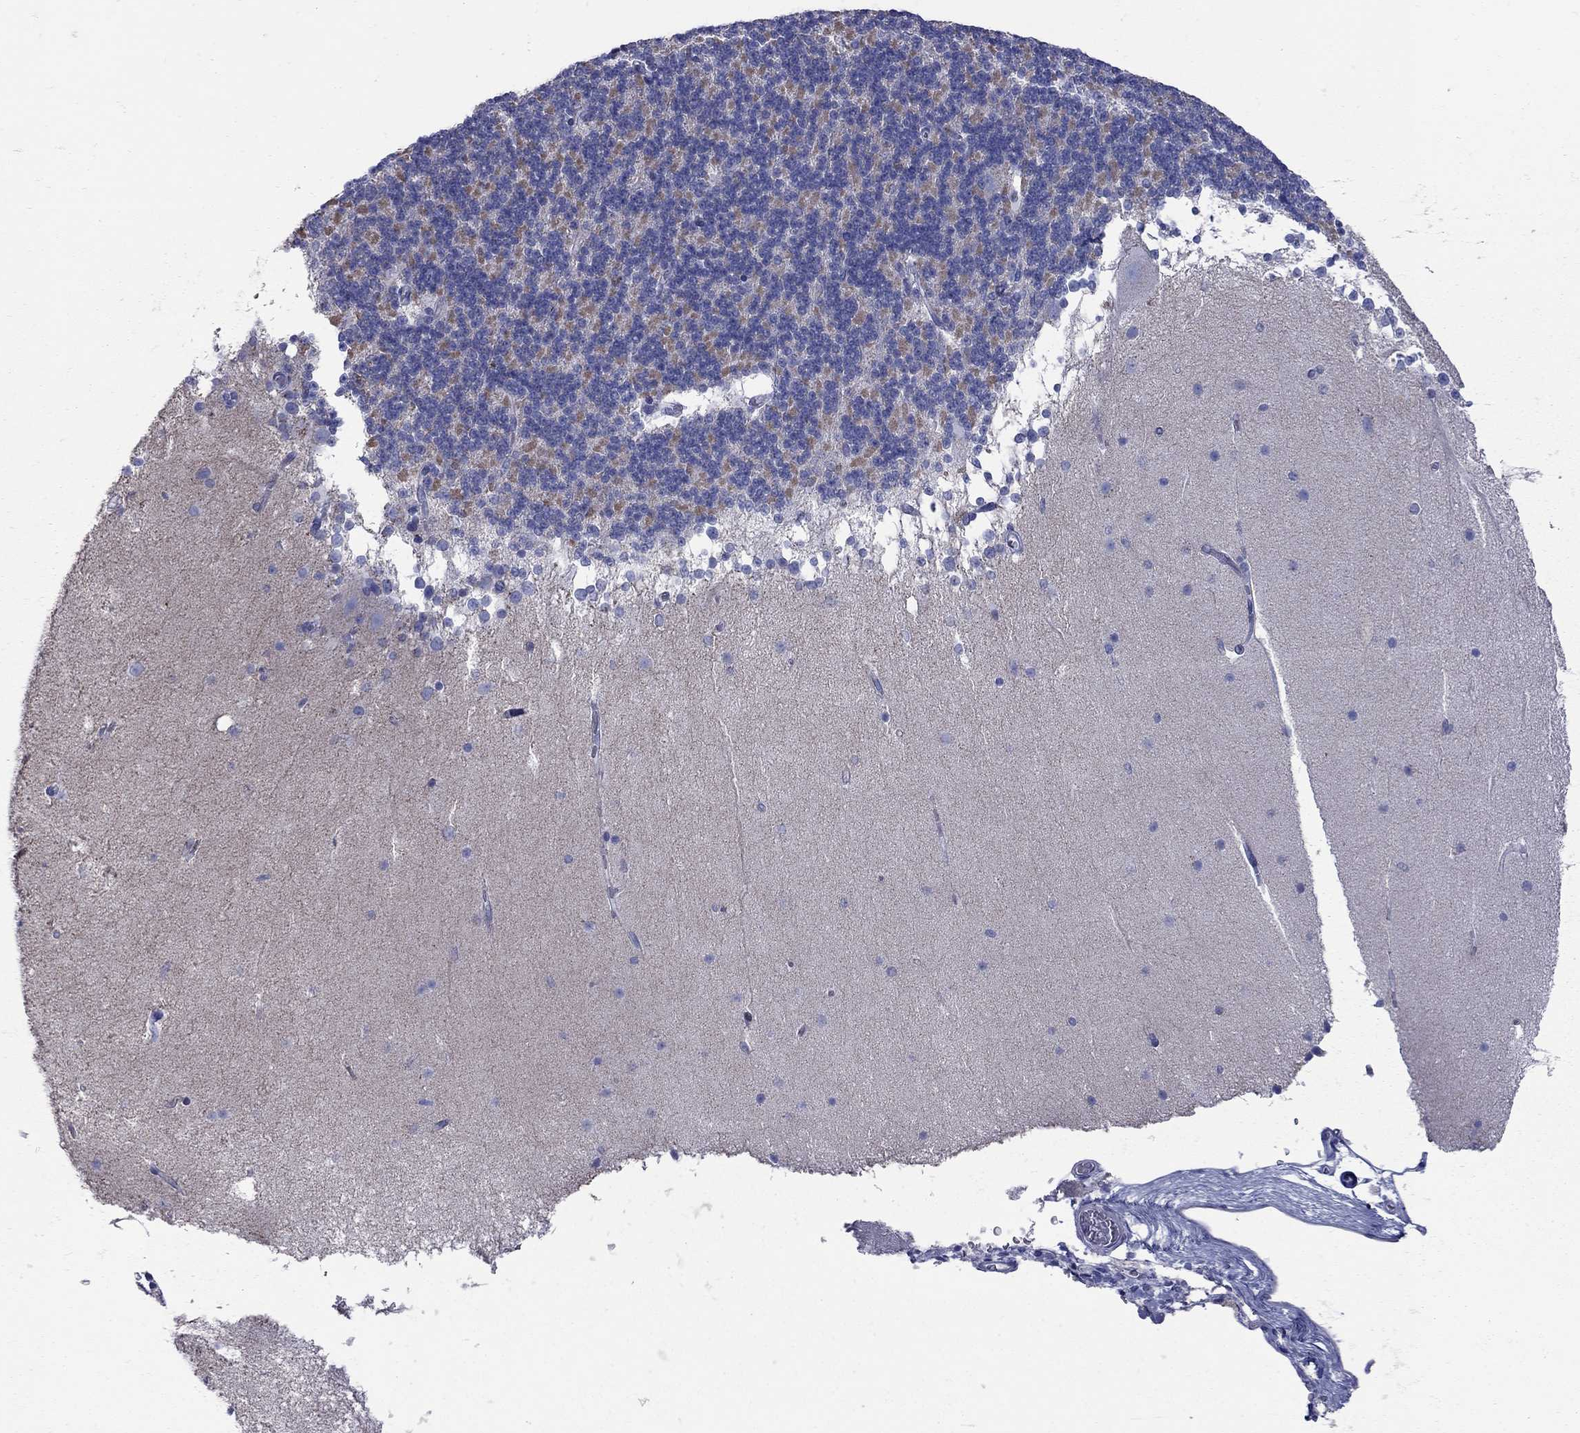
{"staining": {"intensity": "negative", "quantity": "none", "location": "none"}, "tissue": "cerebellum", "cell_type": "Cells in granular layer", "image_type": "normal", "snomed": [{"axis": "morphology", "description": "Normal tissue, NOS"}, {"axis": "topography", "description": "Cerebellum"}], "caption": "Human cerebellum stained for a protein using IHC exhibits no positivity in cells in granular layer.", "gene": "PDZD3", "patient": {"sex": "female", "age": 19}}